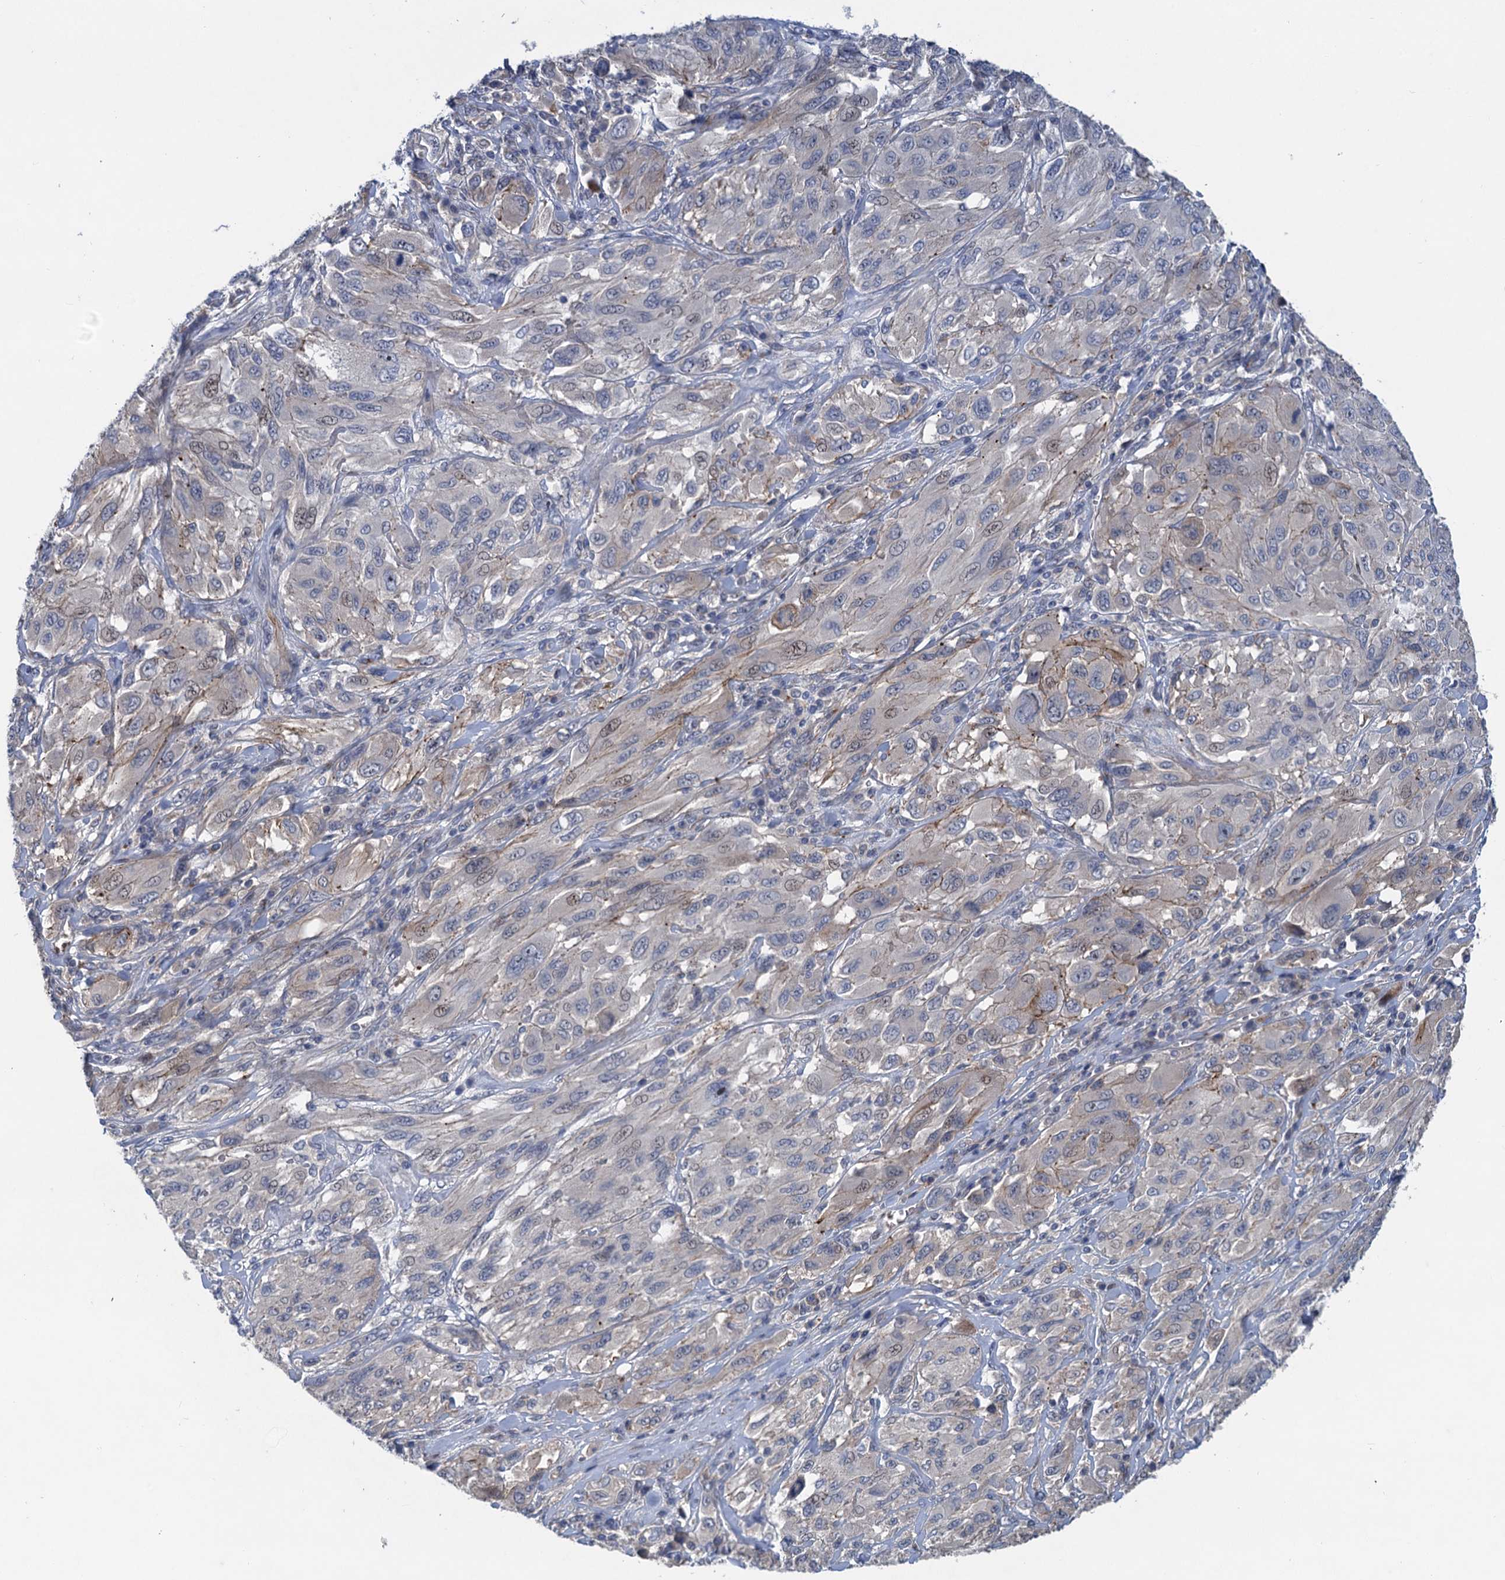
{"staining": {"intensity": "weak", "quantity": "<25%", "location": "nuclear"}, "tissue": "melanoma", "cell_type": "Tumor cells", "image_type": "cancer", "snomed": [{"axis": "morphology", "description": "Malignant melanoma, NOS"}, {"axis": "topography", "description": "Skin"}], "caption": "This is a image of immunohistochemistry (IHC) staining of malignant melanoma, which shows no expression in tumor cells.", "gene": "TRAF7", "patient": {"sex": "female", "age": 91}}